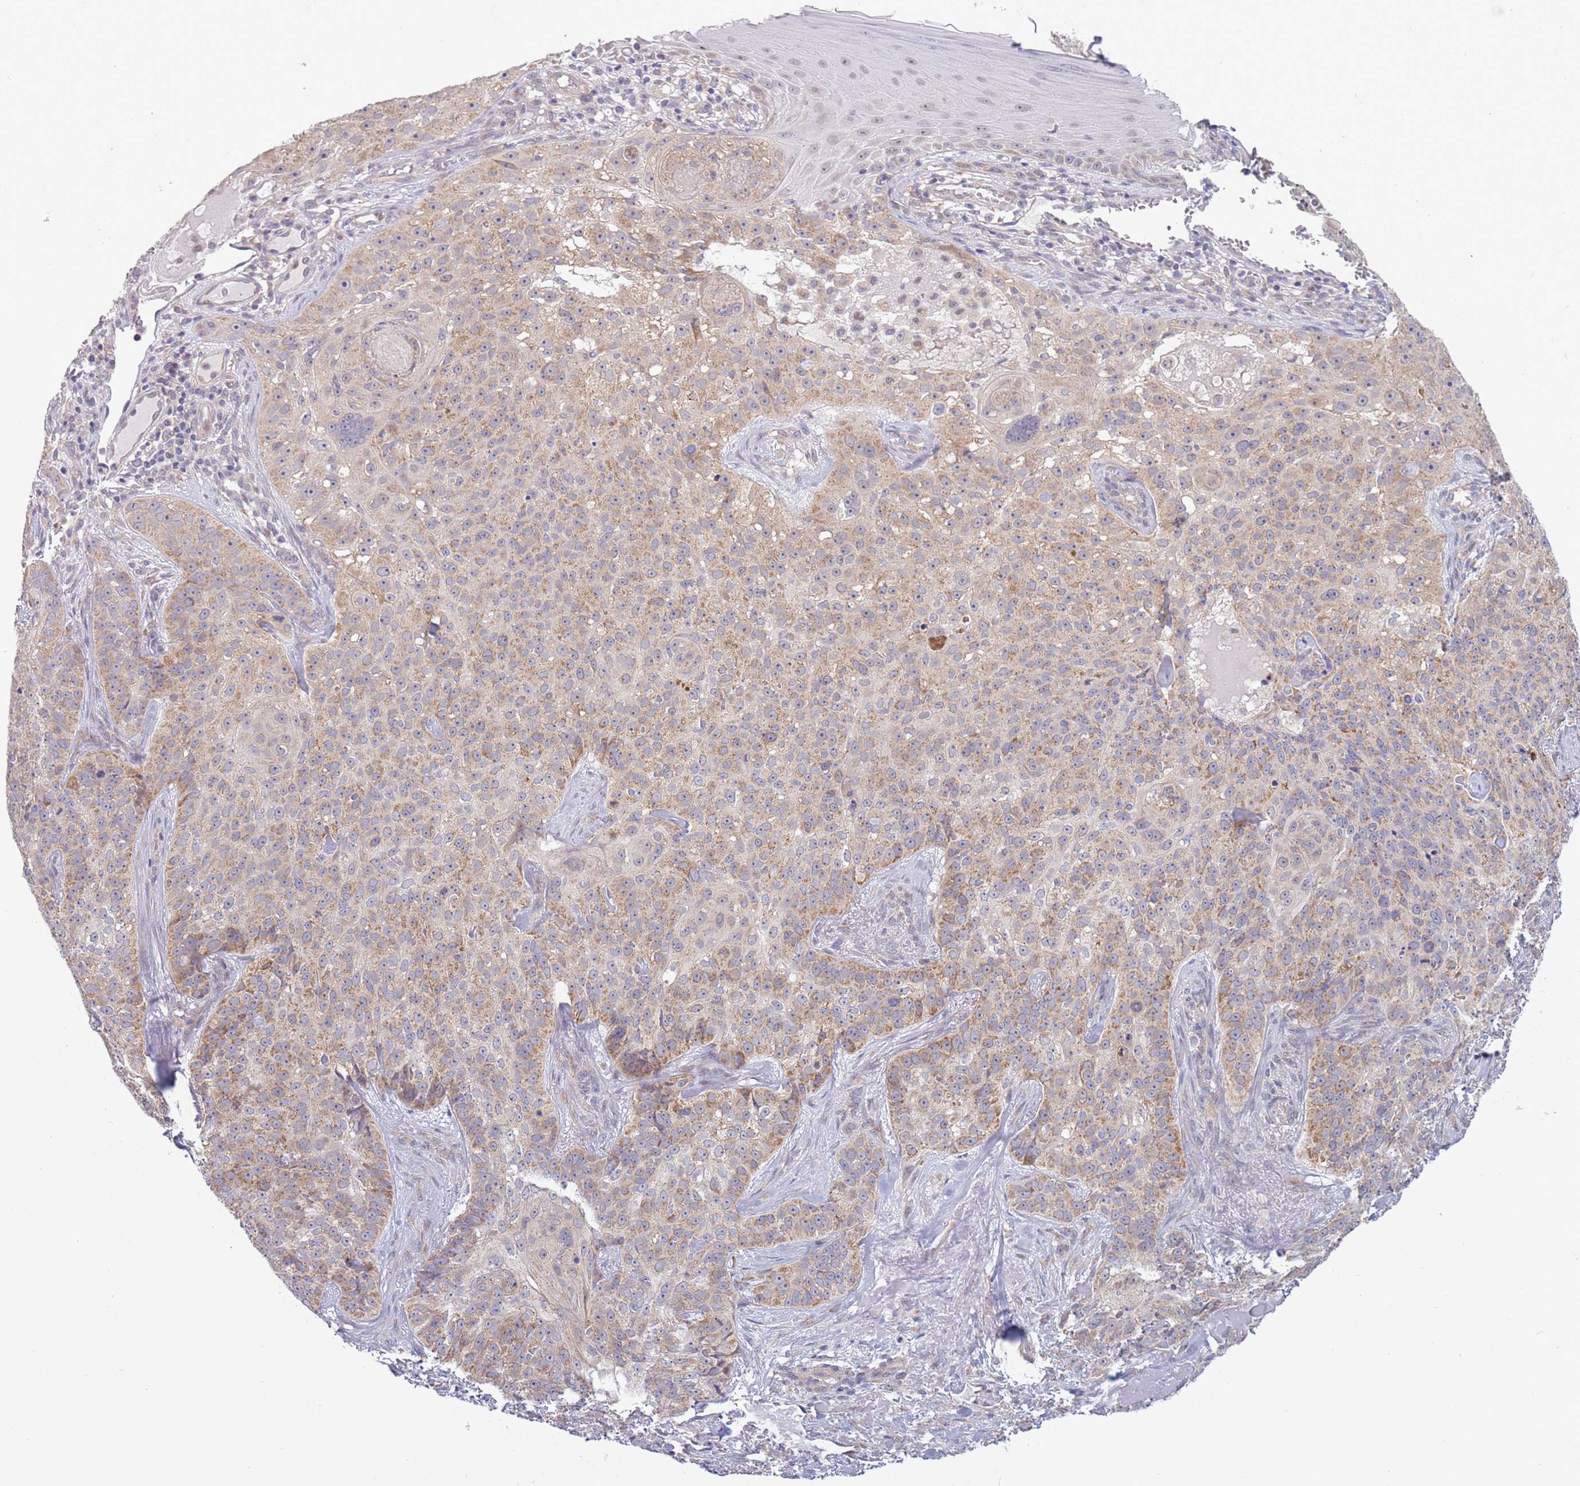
{"staining": {"intensity": "weak", "quantity": "25%-75%", "location": "cytoplasmic/membranous"}, "tissue": "skin cancer", "cell_type": "Tumor cells", "image_type": "cancer", "snomed": [{"axis": "morphology", "description": "Basal cell carcinoma"}, {"axis": "topography", "description": "Skin"}], "caption": "Tumor cells reveal low levels of weak cytoplasmic/membranous expression in approximately 25%-75% of cells in skin cancer (basal cell carcinoma). The staining was performed using DAB (3,3'-diaminobenzidine) to visualize the protein expression in brown, while the nuclei were stained in blue with hematoxylin (Magnification: 20x).", "gene": "TBX10", "patient": {"sex": "female", "age": 92}}